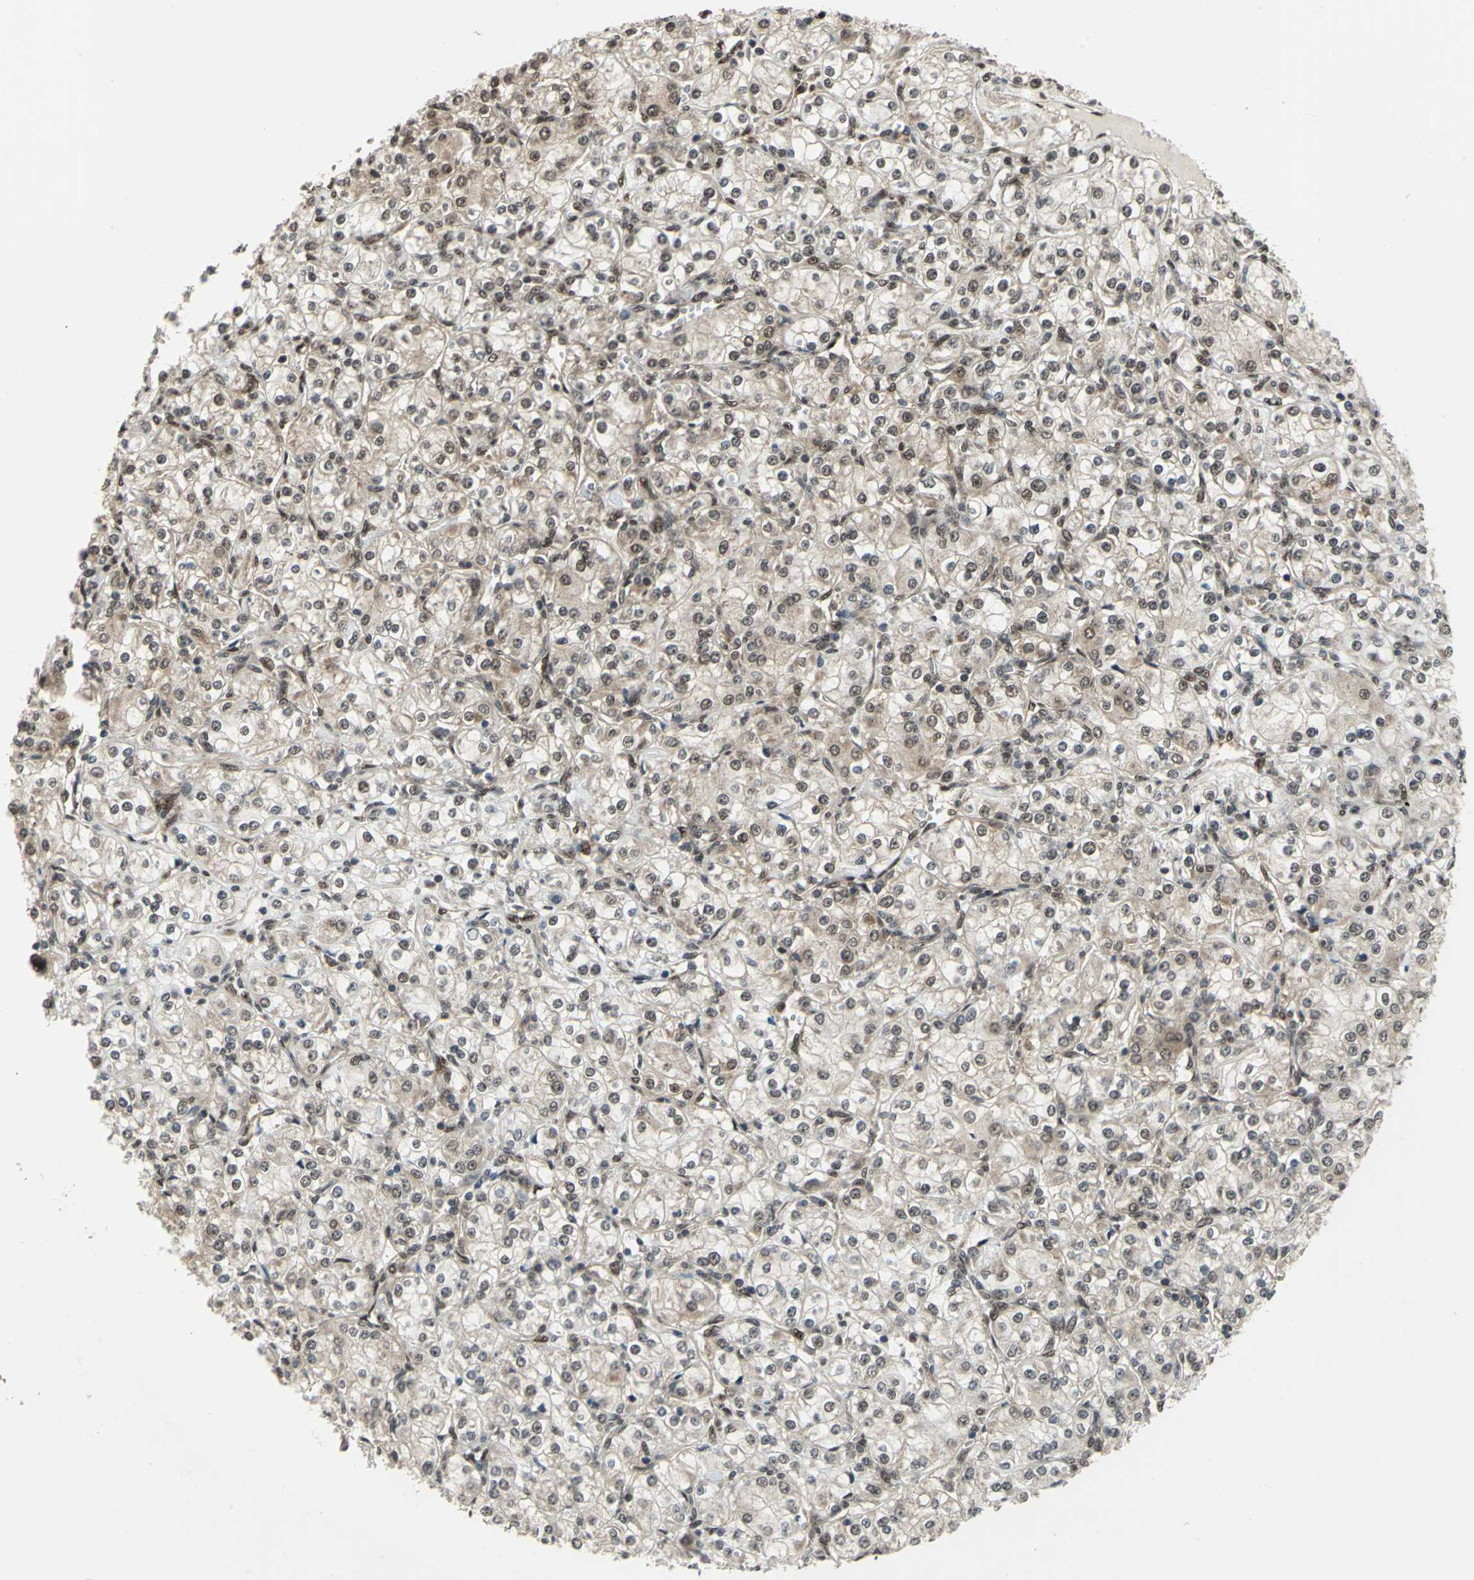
{"staining": {"intensity": "weak", "quantity": ">75%", "location": "nuclear"}, "tissue": "renal cancer", "cell_type": "Tumor cells", "image_type": "cancer", "snomed": [{"axis": "morphology", "description": "Adenocarcinoma, NOS"}, {"axis": "topography", "description": "Kidney"}], "caption": "Immunohistochemical staining of human renal cancer (adenocarcinoma) displays weak nuclear protein positivity in about >75% of tumor cells.", "gene": "COPS5", "patient": {"sex": "male", "age": 77}}